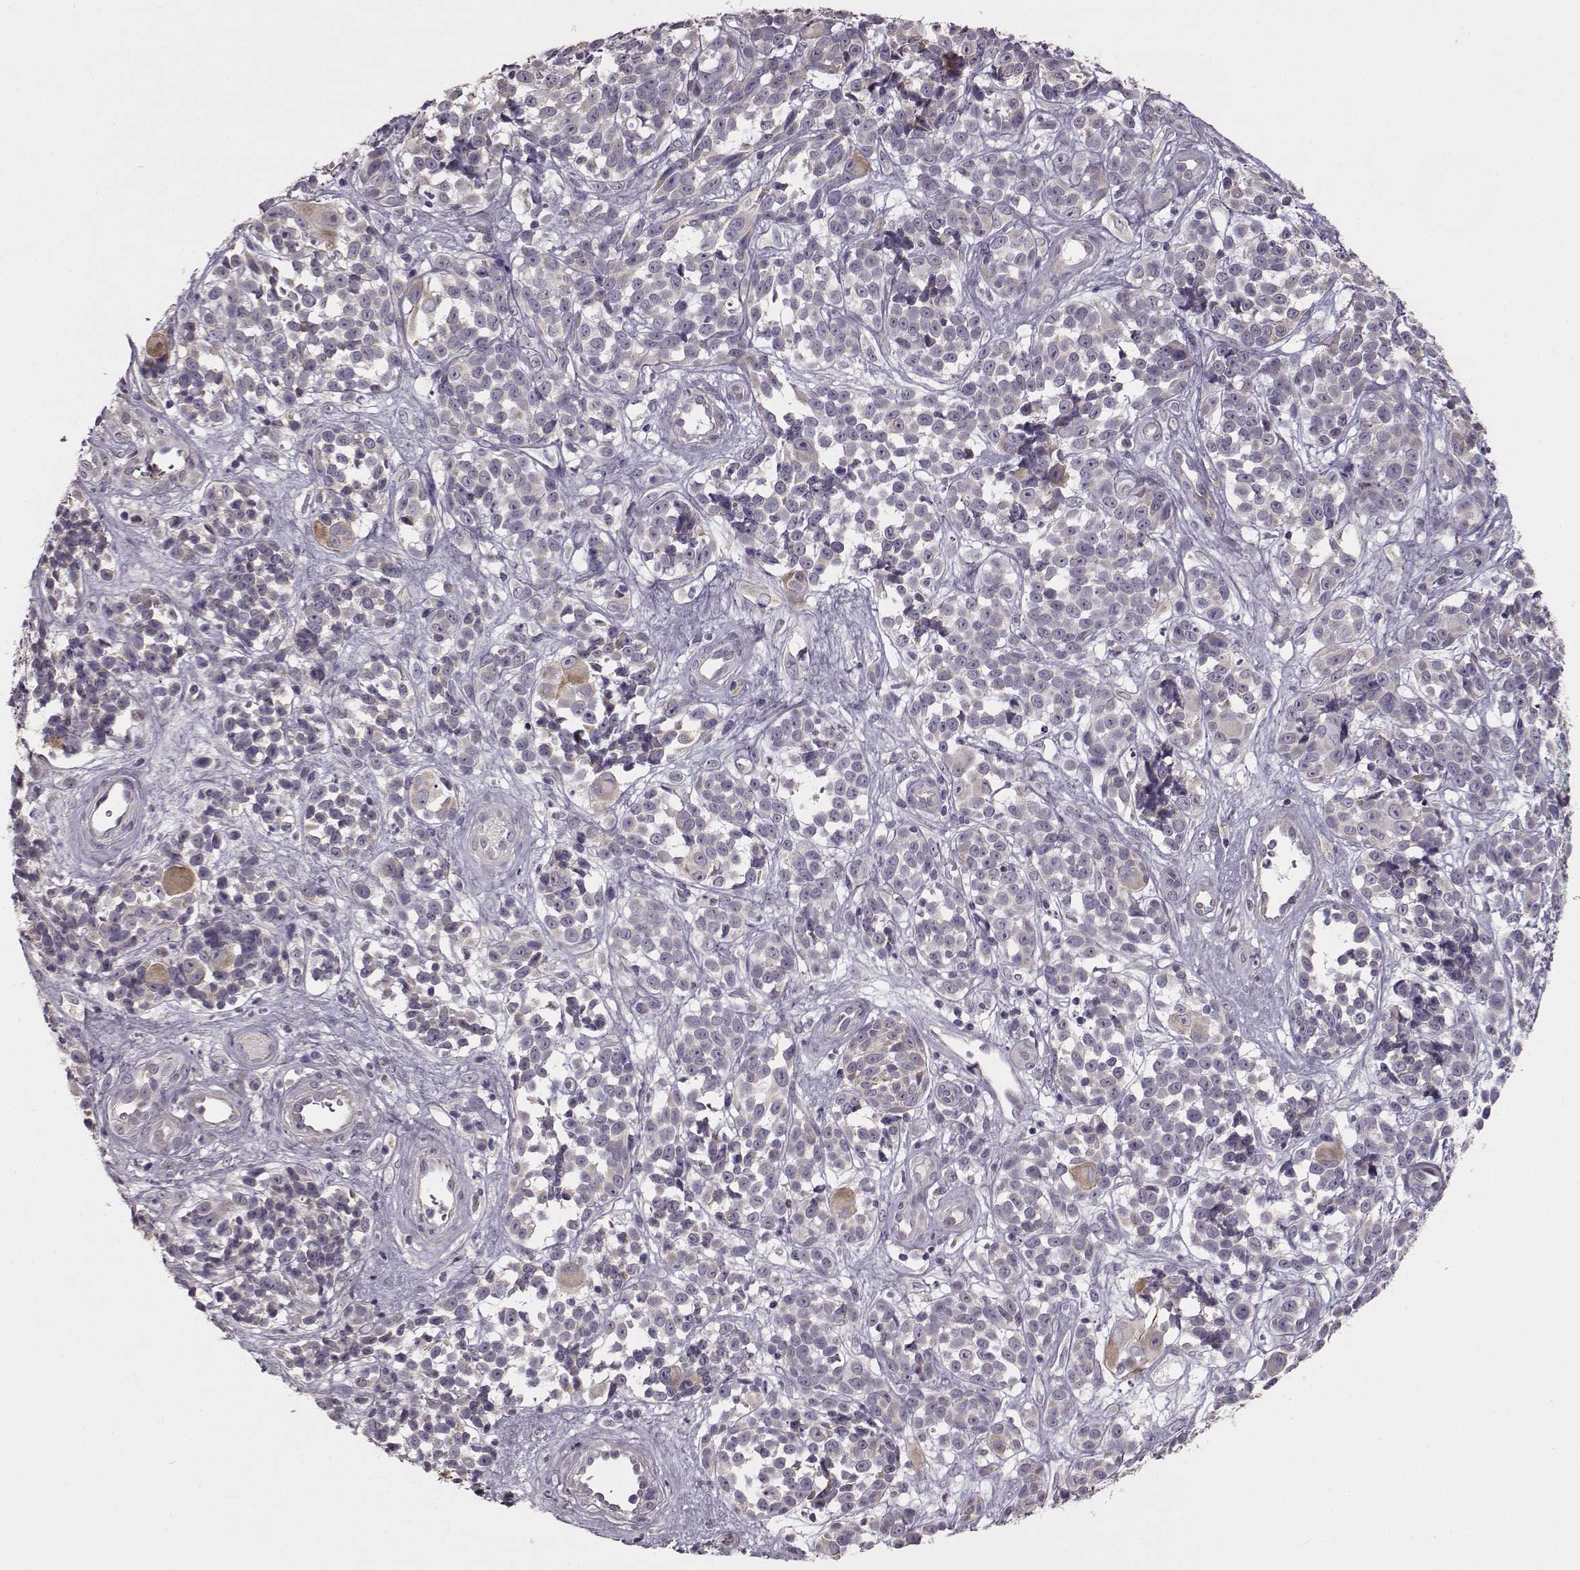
{"staining": {"intensity": "weak", "quantity": "<25%", "location": "cytoplasmic/membranous"}, "tissue": "melanoma", "cell_type": "Tumor cells", "image_type": "cancer", "snomed": [{"axis": "morphology", "description": "Malignant melanoma, NOS"}, {"axis": "topography", "description": "Skin"}], "caption": "There is no significant staining in tumor cells of malignant melanoma.", "gene": "MAP6D1", "patient": {"sex": "female", "age": 88}}